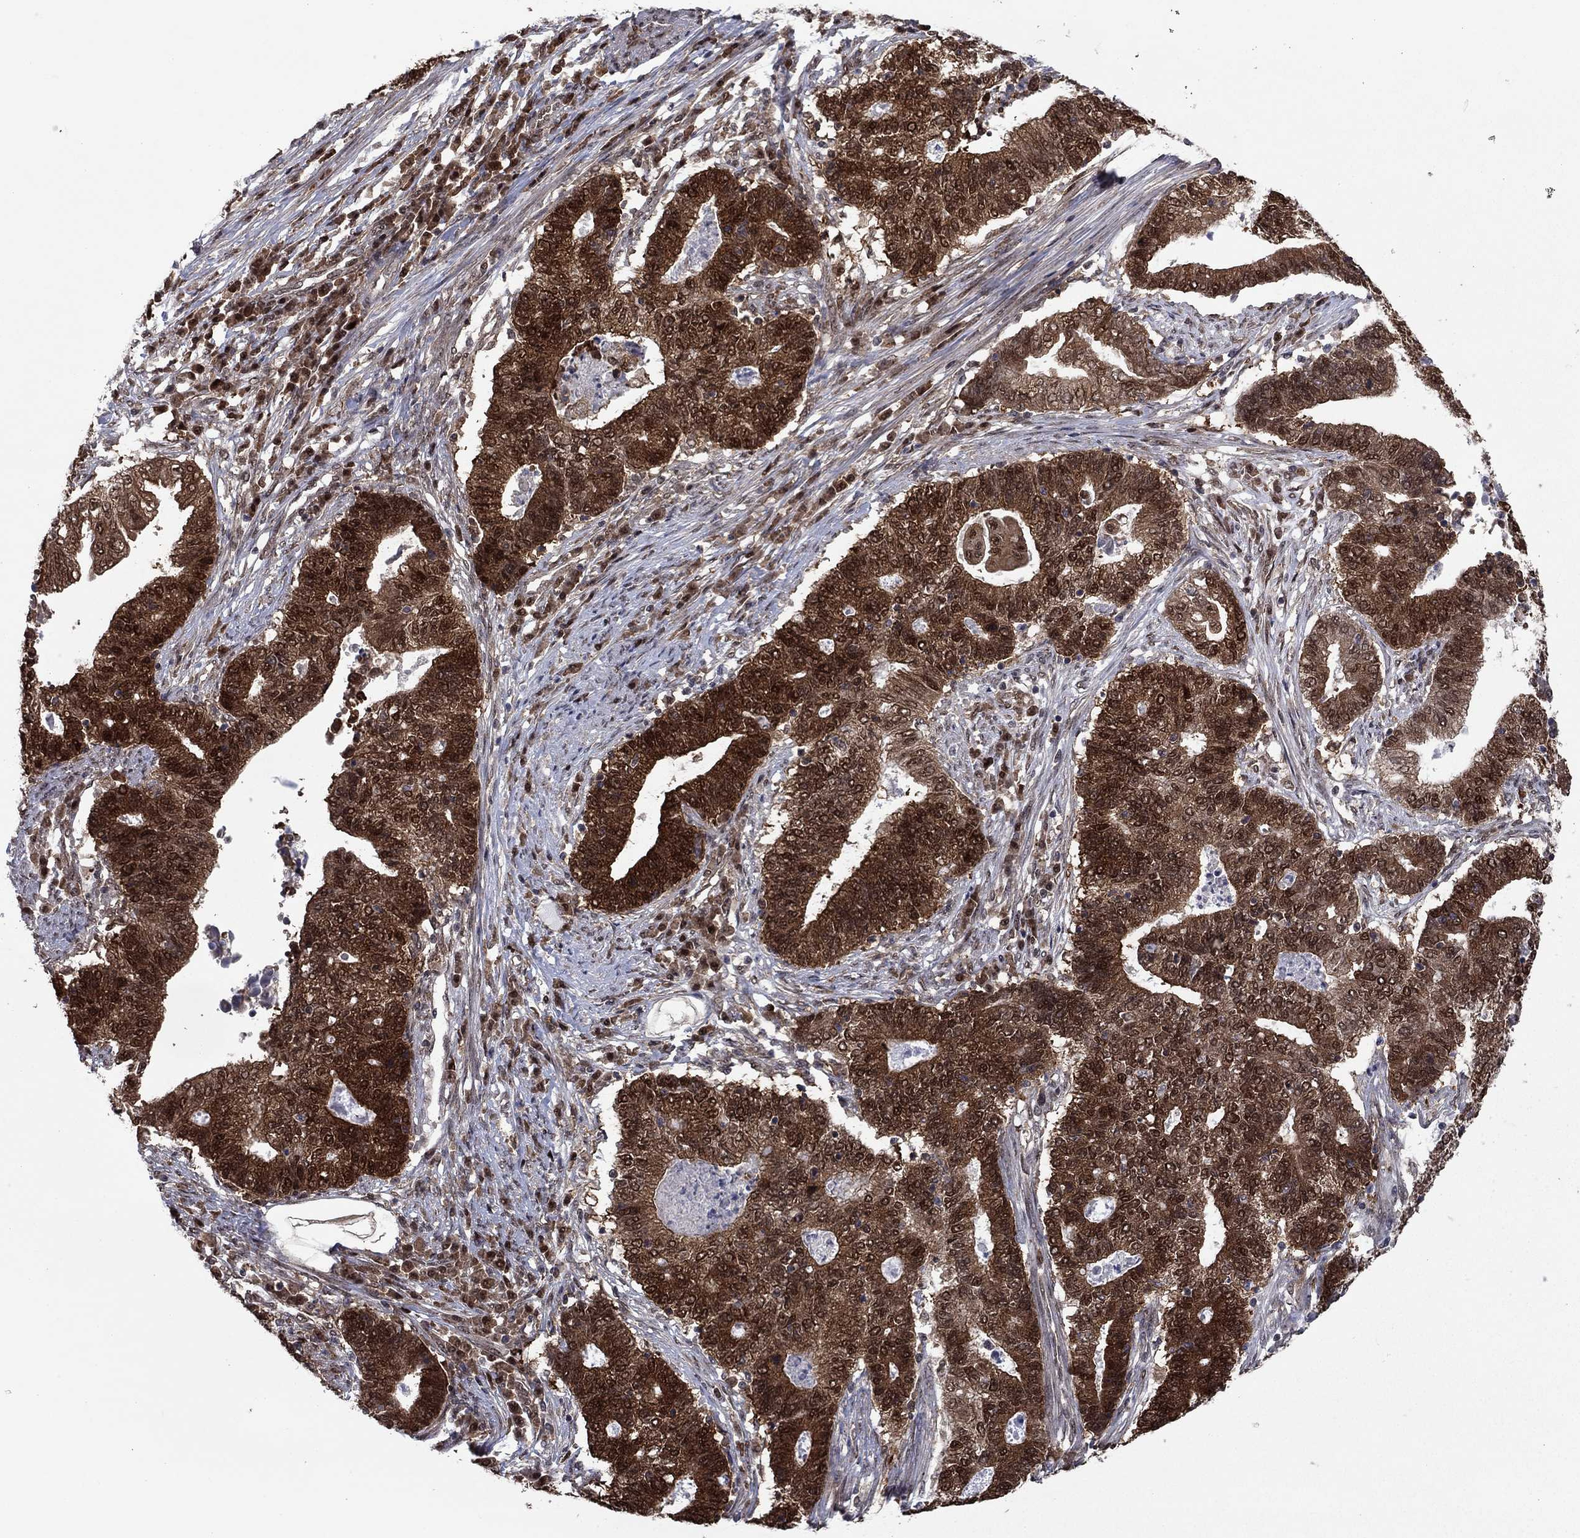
{"staining": {"intensity": "strong", "quantity": ">75%", "location": "cytoplasmic/membranous"}, "tissue": "endometrial cancer", "cell_type": "Tumor cells", "image_type": "cancer", "snomed": [{"axis": "morphology", "description": "Adenocarcinoma, NOS"}, {"axis": "topography", "description": "Uterus"}, {"axis": "topography", "description": "Endometrium"}], "caption": "Human endometrial cancer stained with a brown dye demonstrates strong cytoplasmic/membranous positive staining in about >75% of tumor cells.", "gene": "FKBP4", "patient": {"sex": "female", "age": 54}}